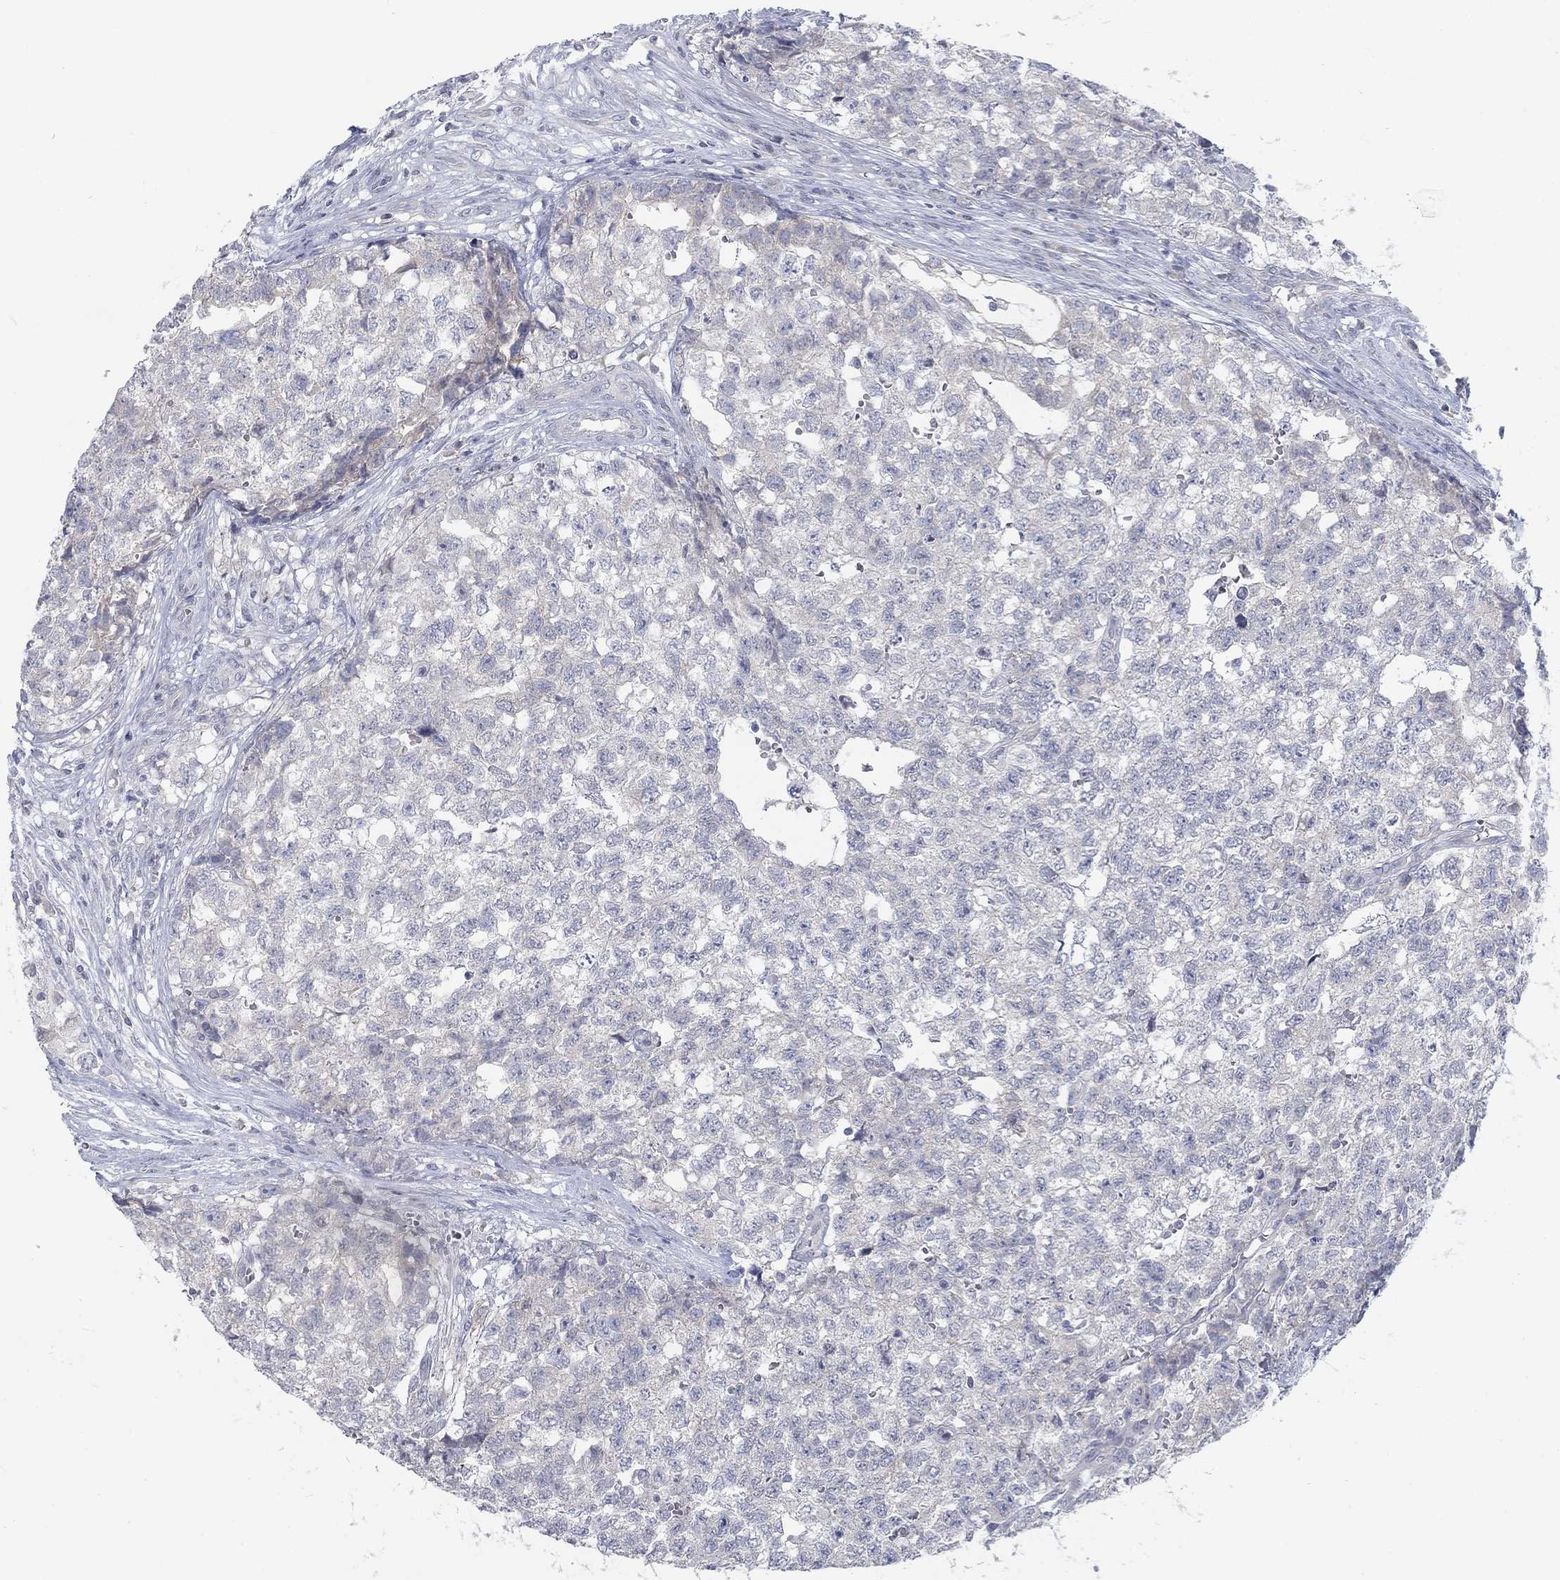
{"staining": {"intensity": "negative", "quantity": "none", "location": "none"}, "tissue": "testis cancer", "cell_type": "Tumor cells", "image_type": "cancer", "snomed": [{"axis": "morphology", "description": "Seminoma, NOS"}, {"axis": "morphology", "description": "Carcinoma, Embryonal, NOS"}, {"axis": "topography", "description": "Testis"}], "caption": "This histopathology image is of testis cancer (seminoma) stained with immunohistochemistry to label a protein in brown with the nuclei are counter-stained blue. There is no staining in tumor cells.", "gene": "ATP1A3", "patient": {"sex": "male", "age": 22}}